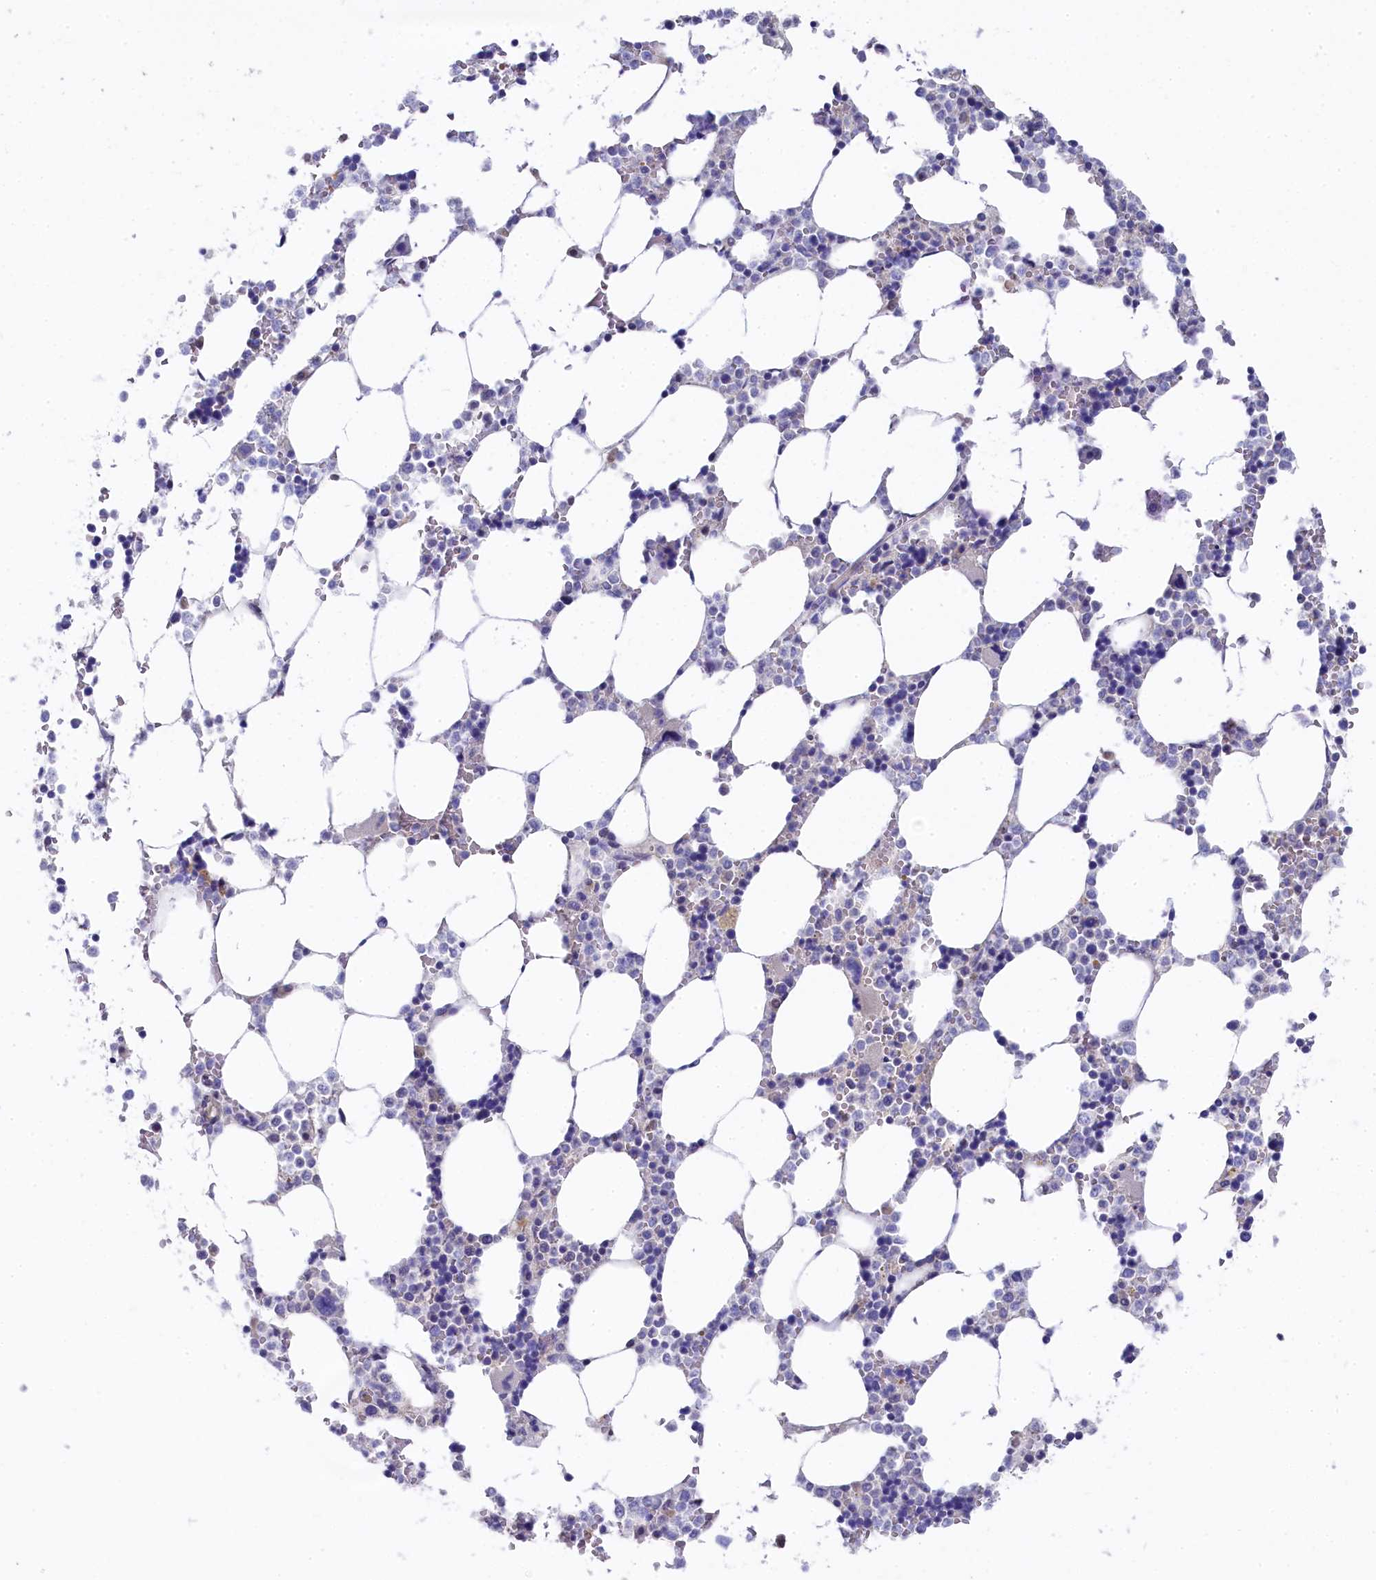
{"staining": {"intensity": "negative", "quantity": "none", "location": "none"}, "tissue": "bone marrow", "cell_type": "Hematopoietic cells", "image_type": "normal", "snomed": [{"axis": "morphology", "description": "Normal tissue, NOS"}, {"axis": "topography", "description": "Bone marrow"}], "caption": "A high-resolution photomicrograph shows immunohistochemistry (IHC) staining of benign bone marrow, which shows no significant staining in hematopoietic cells.", "gene": "C11orf54", "patient": {"sex": "male", "age": 64}}